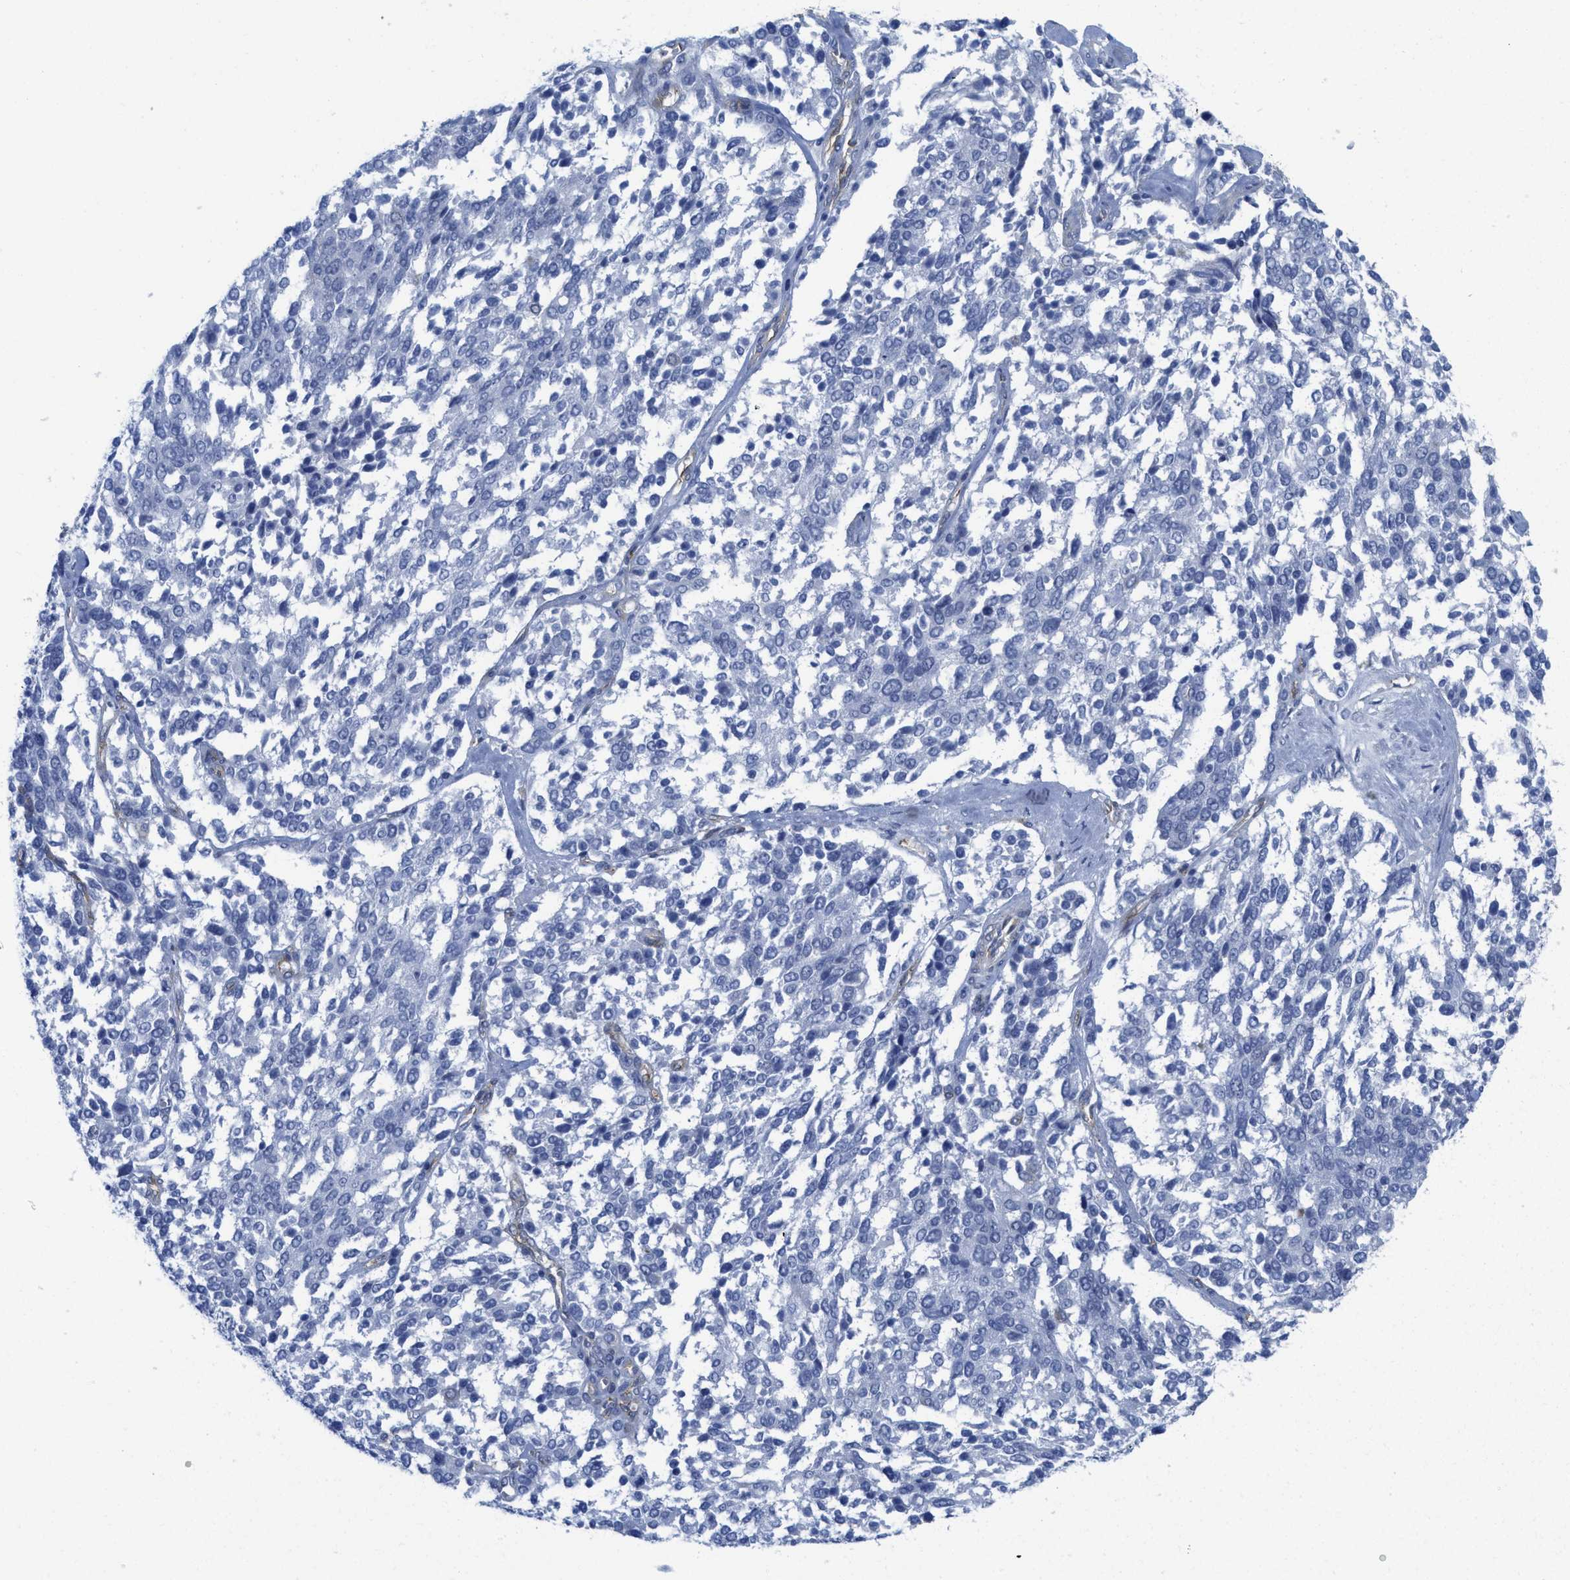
{"staining": {"intensity": "negative", "quantity": "none", "location": "none"}, "tissue": "ovarian cancer", "cell_type": "Tumor cells", "image_type": "cancer", "snomed": [{"axis": "morphology", "description": "Cystadenocarcinoma, serous, NOS"}, {"axis": "topography", "description": "Ovary"}], "caption": "The histopathology image shows no significant staining in tumor cells of serous cystadenocarcinoma (ovarian).", "gene": "TUB", "patient": {"sex": "female", "age": 44}}